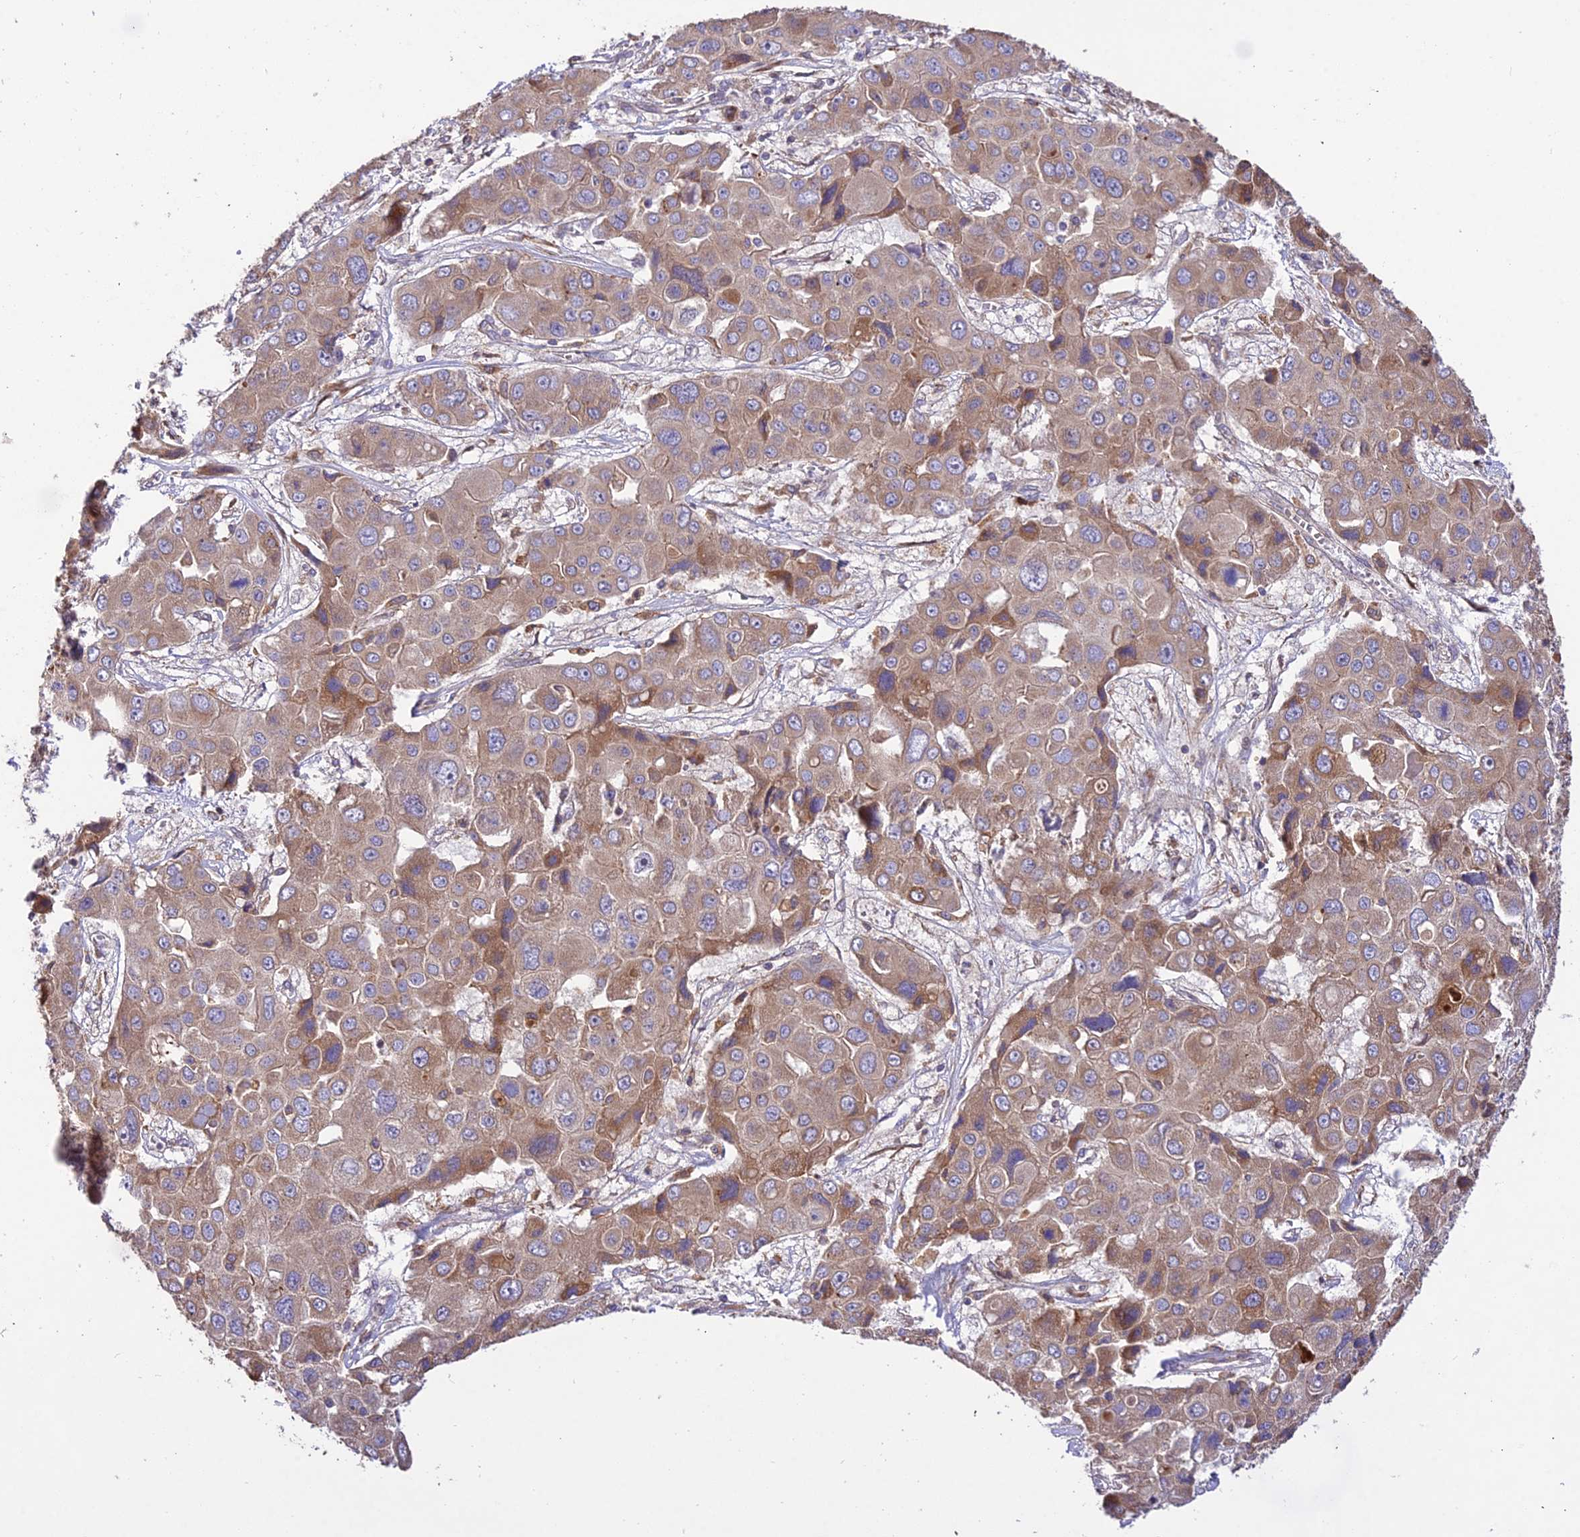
{"staining": {"intensity": "moderate", "quantity": "25%-75%", "location": "cytoplasmic/membranous"}, "tissue": "liver cancer", "cell_type": "Tumor cells", "image_type": "cancer", "snomed": [{"axis": "morphology", "description": "Cholangiocarcinoma"}, {"axis": "topography", "description": "Liver"}], "caption": "High-magnification brightfield microscopy of liver cancer stained with DAB (3,3'-diaminobenzidine) (brown) and counterstained with hematoxylin (blue). tumor cells exhibit moderate cytoplasmic/membranous positivity is appreciated in approximately25%-75% of cells.", "gene": "ROCK1", "patient": {"sex": "male", "age": 67}}